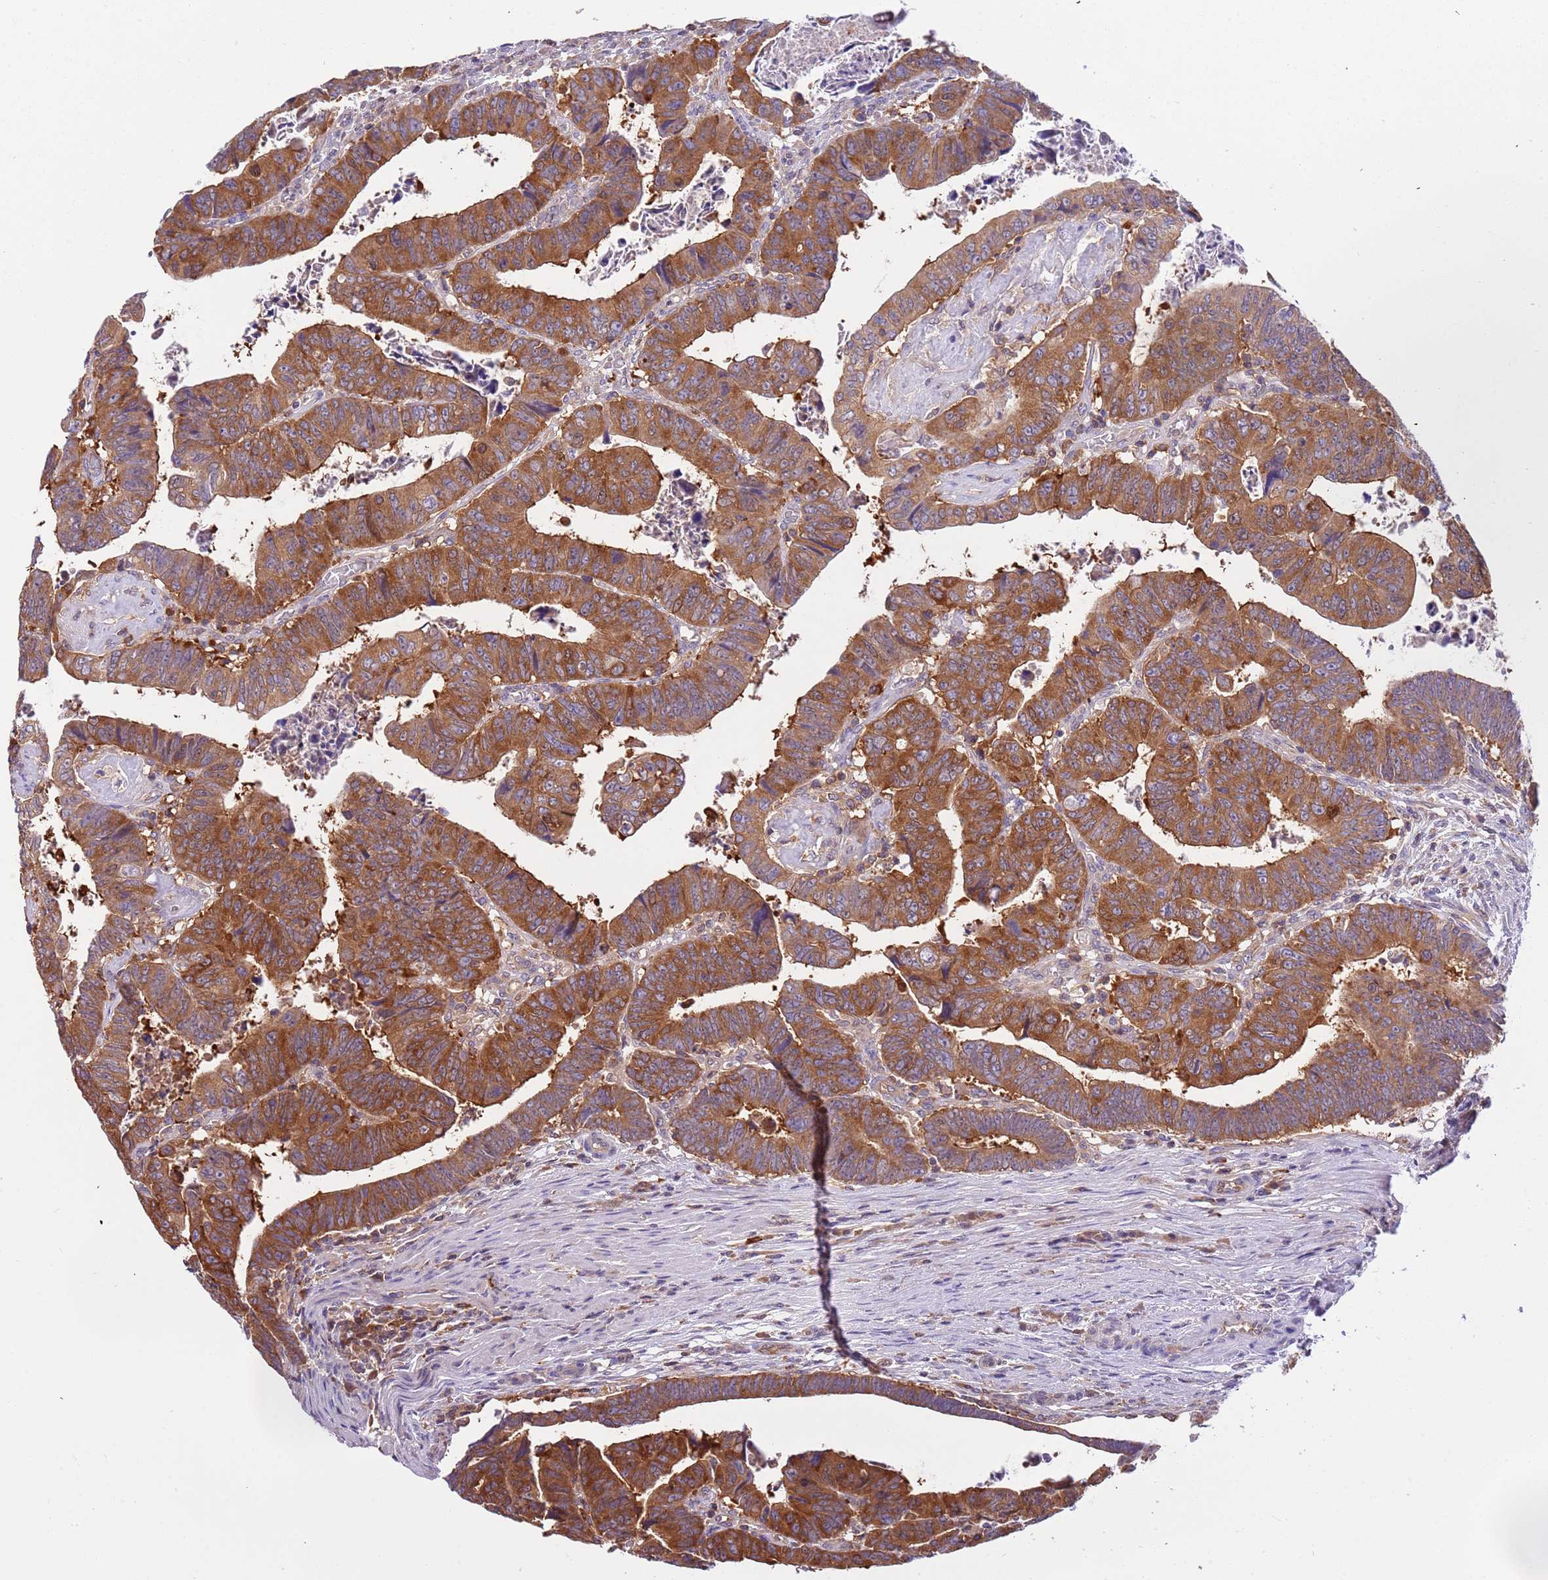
{"staining": {"intensity": "strong", "quantity": ">75%", "location": "cytoplasmic/membranous"}, "tissue": "colorectal cancer", "cell_type": "Tumor cells", "image_type": "cancer", "snomed": [{"axis": "morphology", "description": "Normal tissue, NOS"}, {"axis": "morphology", "description": "Adenocarcinoma, NOS"}, {"axis": "topography", "description": "Rectum"}], "caption": "Human colorectal adenocarcinoma stained with a protein marker demonstrates strong staining in tumor cells.", "gene": "STIP1", "patient": {"sex": "female", "age": 65}}